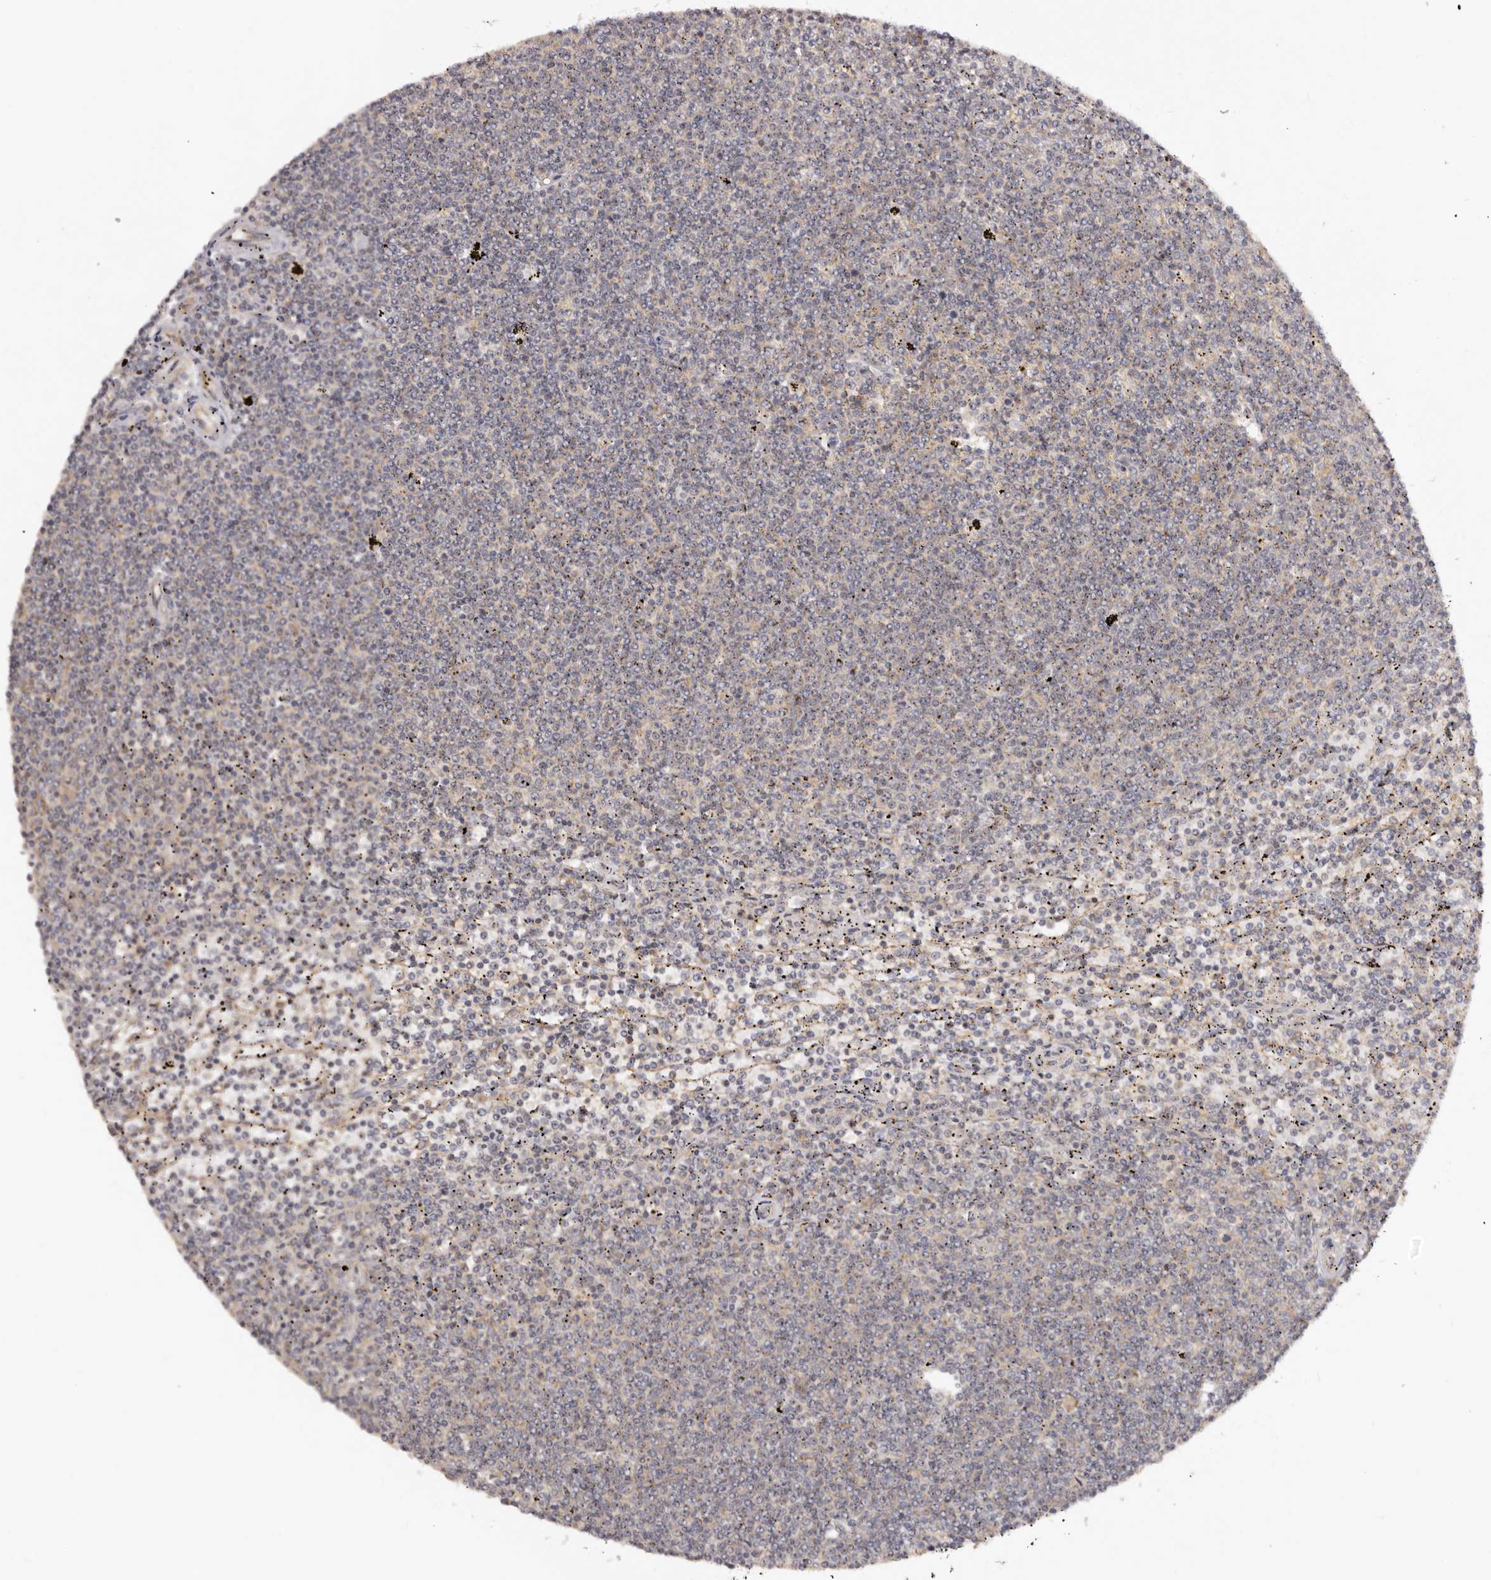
{"staining": {"intensity": "negative", "quantity": "none", "location": "none"}, "tissue": "lymphoma", "cell_type": "Tumor cells", "image_type": "cancer", "snomed": [{"axis": "morphology", "description": "Malignant lymphoma, non-Hodgkin's type, Low grade"}, {"axis": "topography", "description": "Spleen"}], "caption": "Micrograph shows no significant protein staining in tumor cells of malignant lymphoma, non-Hodgkin's type (low-grade).", "gene": "RPS6", "patient": {"sex": "female", "age": 50}}